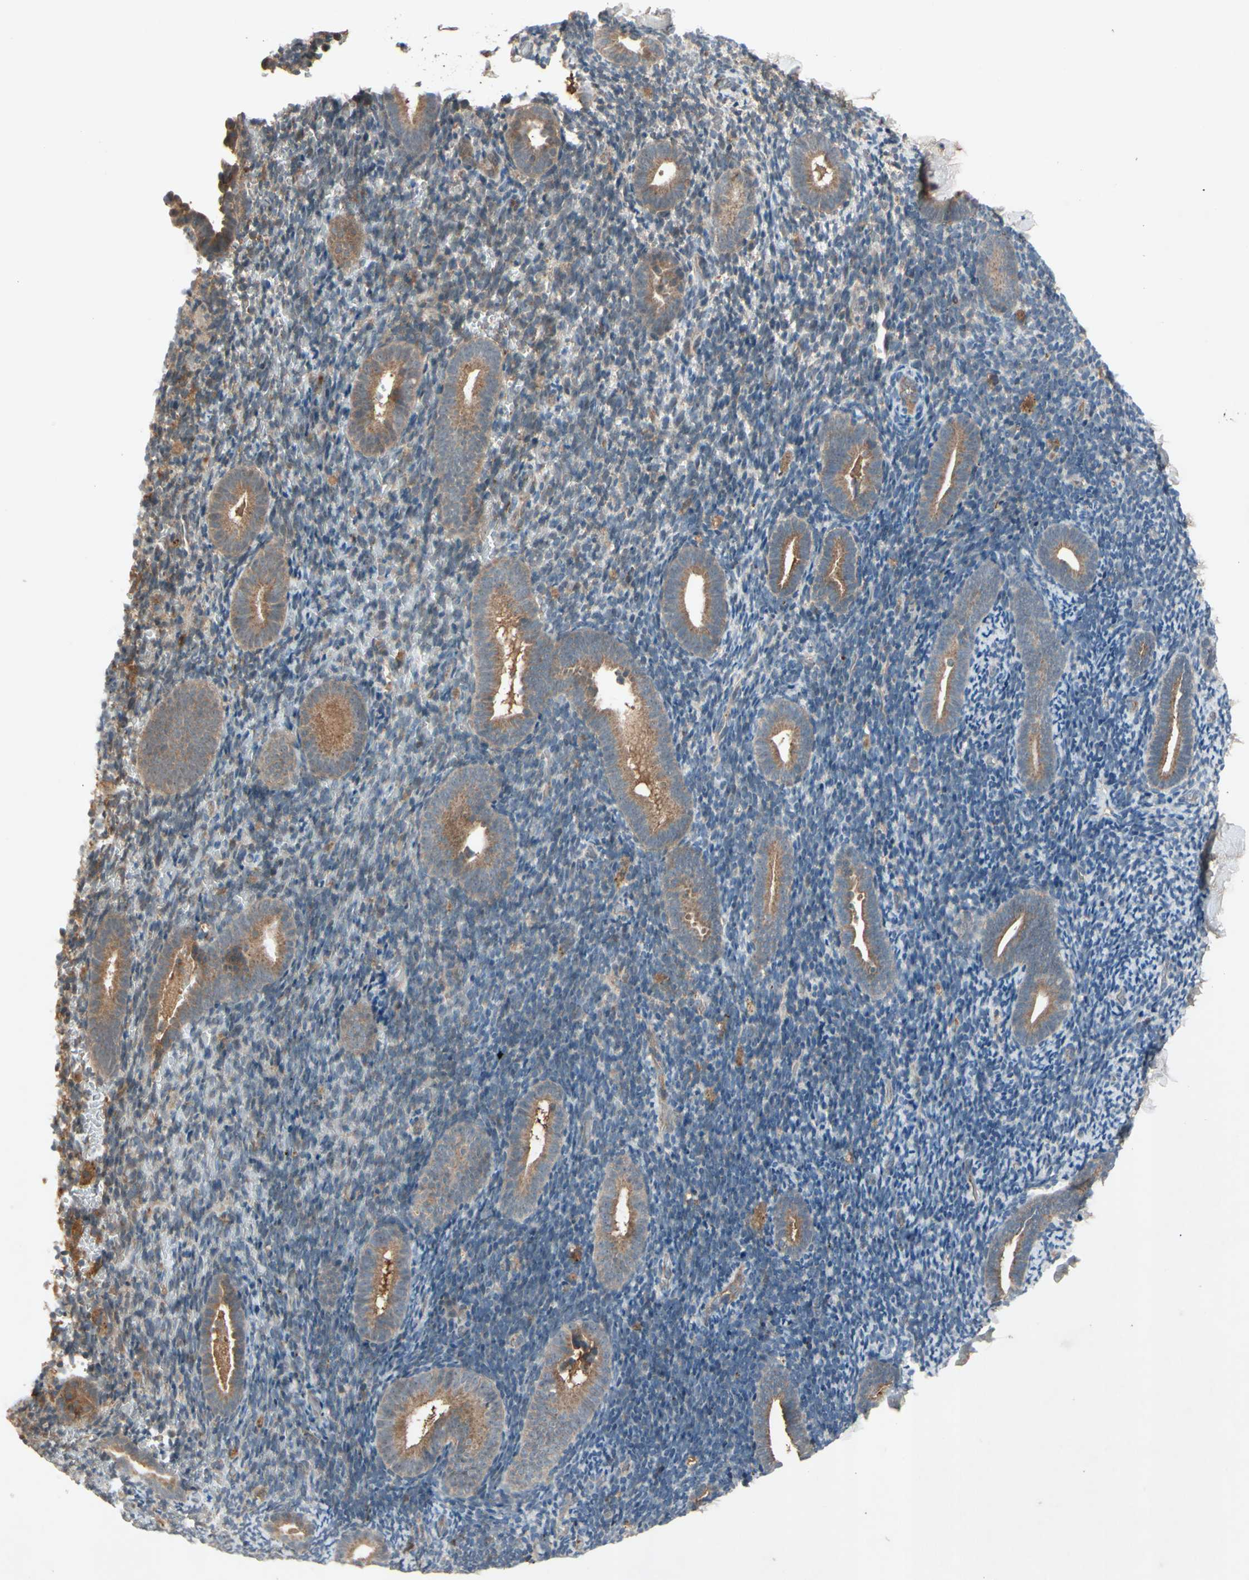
{"staining": {"intensity": "weak", "quantity": ">75%", "location": "cytoplasmic/membranous"}, "tissue": "endometrium", "cell_type": "Cells in endometrial stroma", "image_type": "normal", "snomed": [{"axis": "morphology", "description": "Normal tissue, NOS"}, {"axis": "topography", "description": "Endometrium"}], "caption": "Protein analysis of normal endometrium shows weak cytoplasmic/membranous staining in about >75% of cells in endometrial stroma. (IHC, brightfield microscopy, high magnification).", "gene": "NSF", "patient": {"sex": "female", "age": 51}}